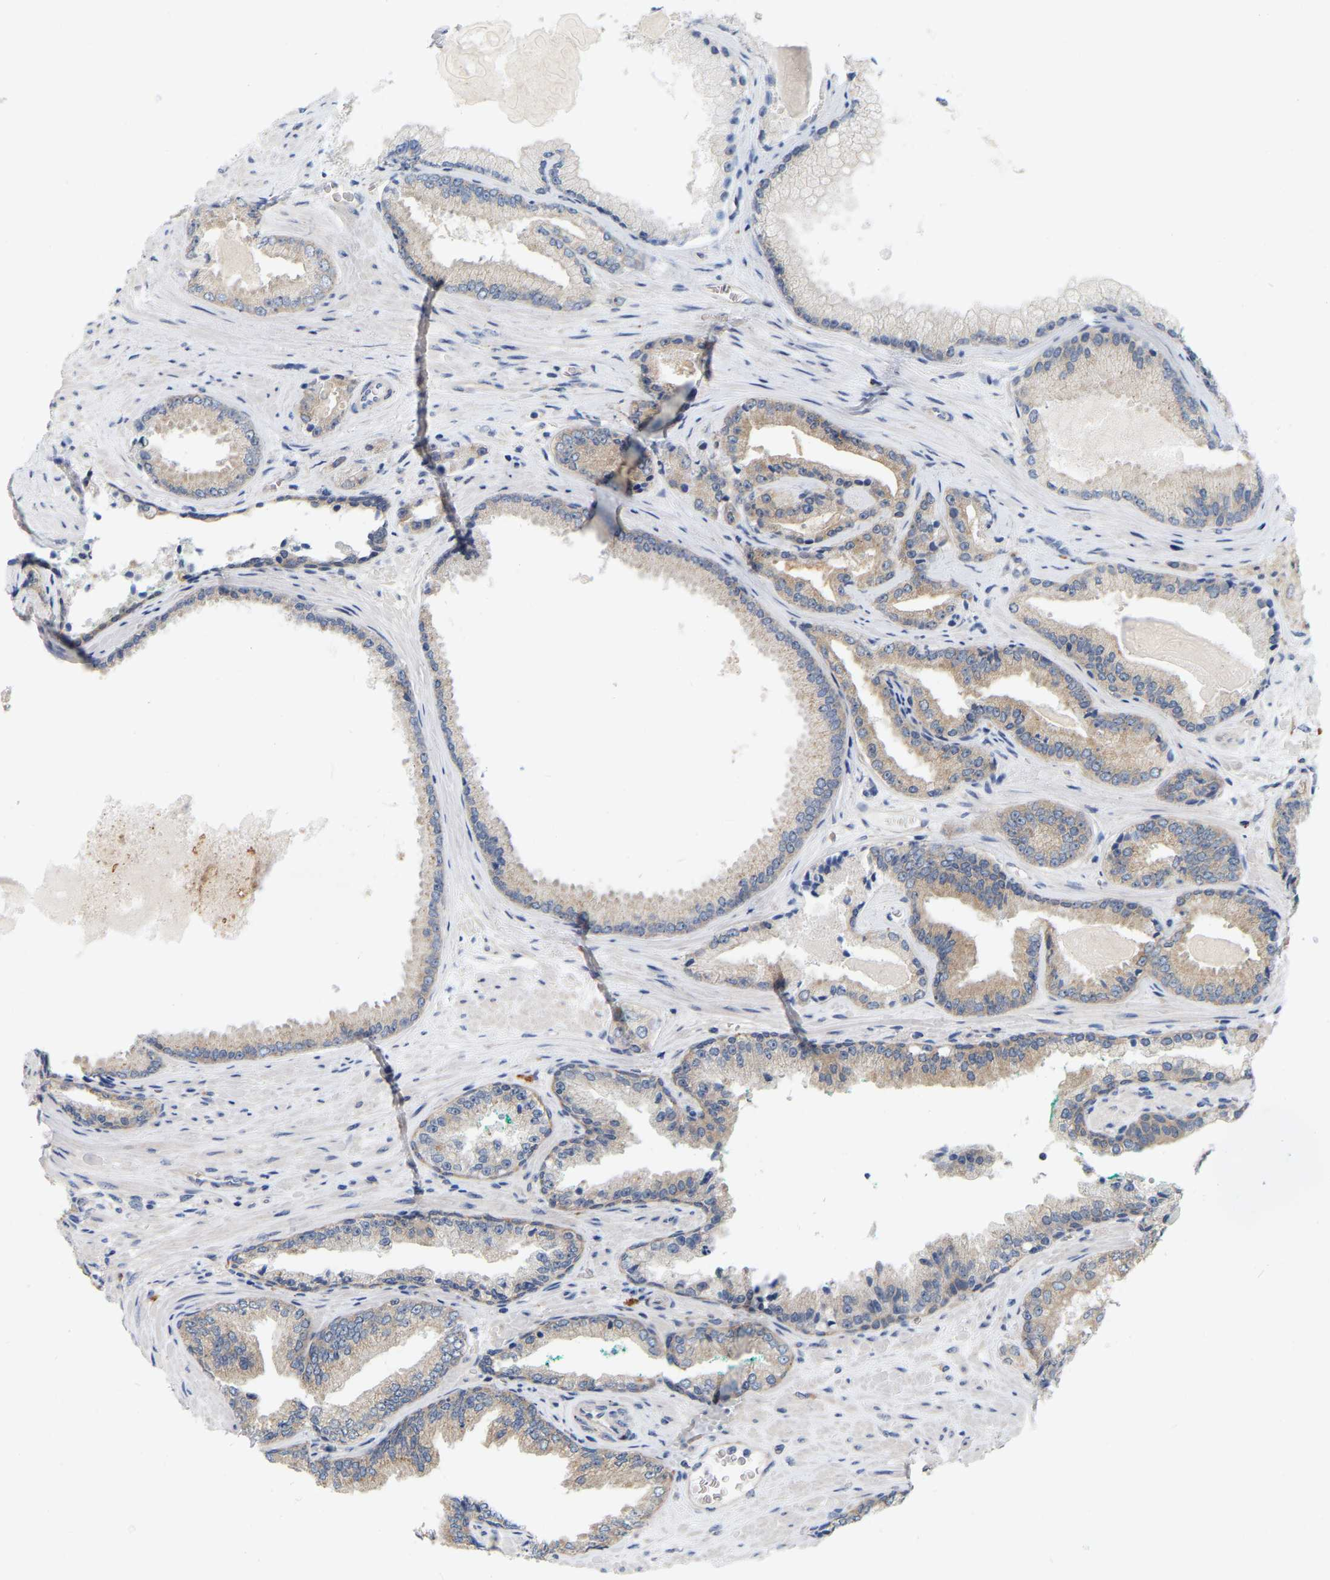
{"staining": {"intensity": "weak", "quantity": "<25%", "location": "cytoplasmic/membranous"}, "tissue": "prostate cancer", "cell_type": "Tumor cells", "image_type": "cancer", "snomed": [{"axis": "morphology", "description": "Adenocarcinoma, High grade"}, {"axis": "topography", "description": "Prostate"}], "caption": "Protein analysis of prostate cancer (high-grade adenocarcinoma) displays no significant positivity in tumor cells.", "gene": "WIPI2", "patient": {"sex": "male", "age": 71}}